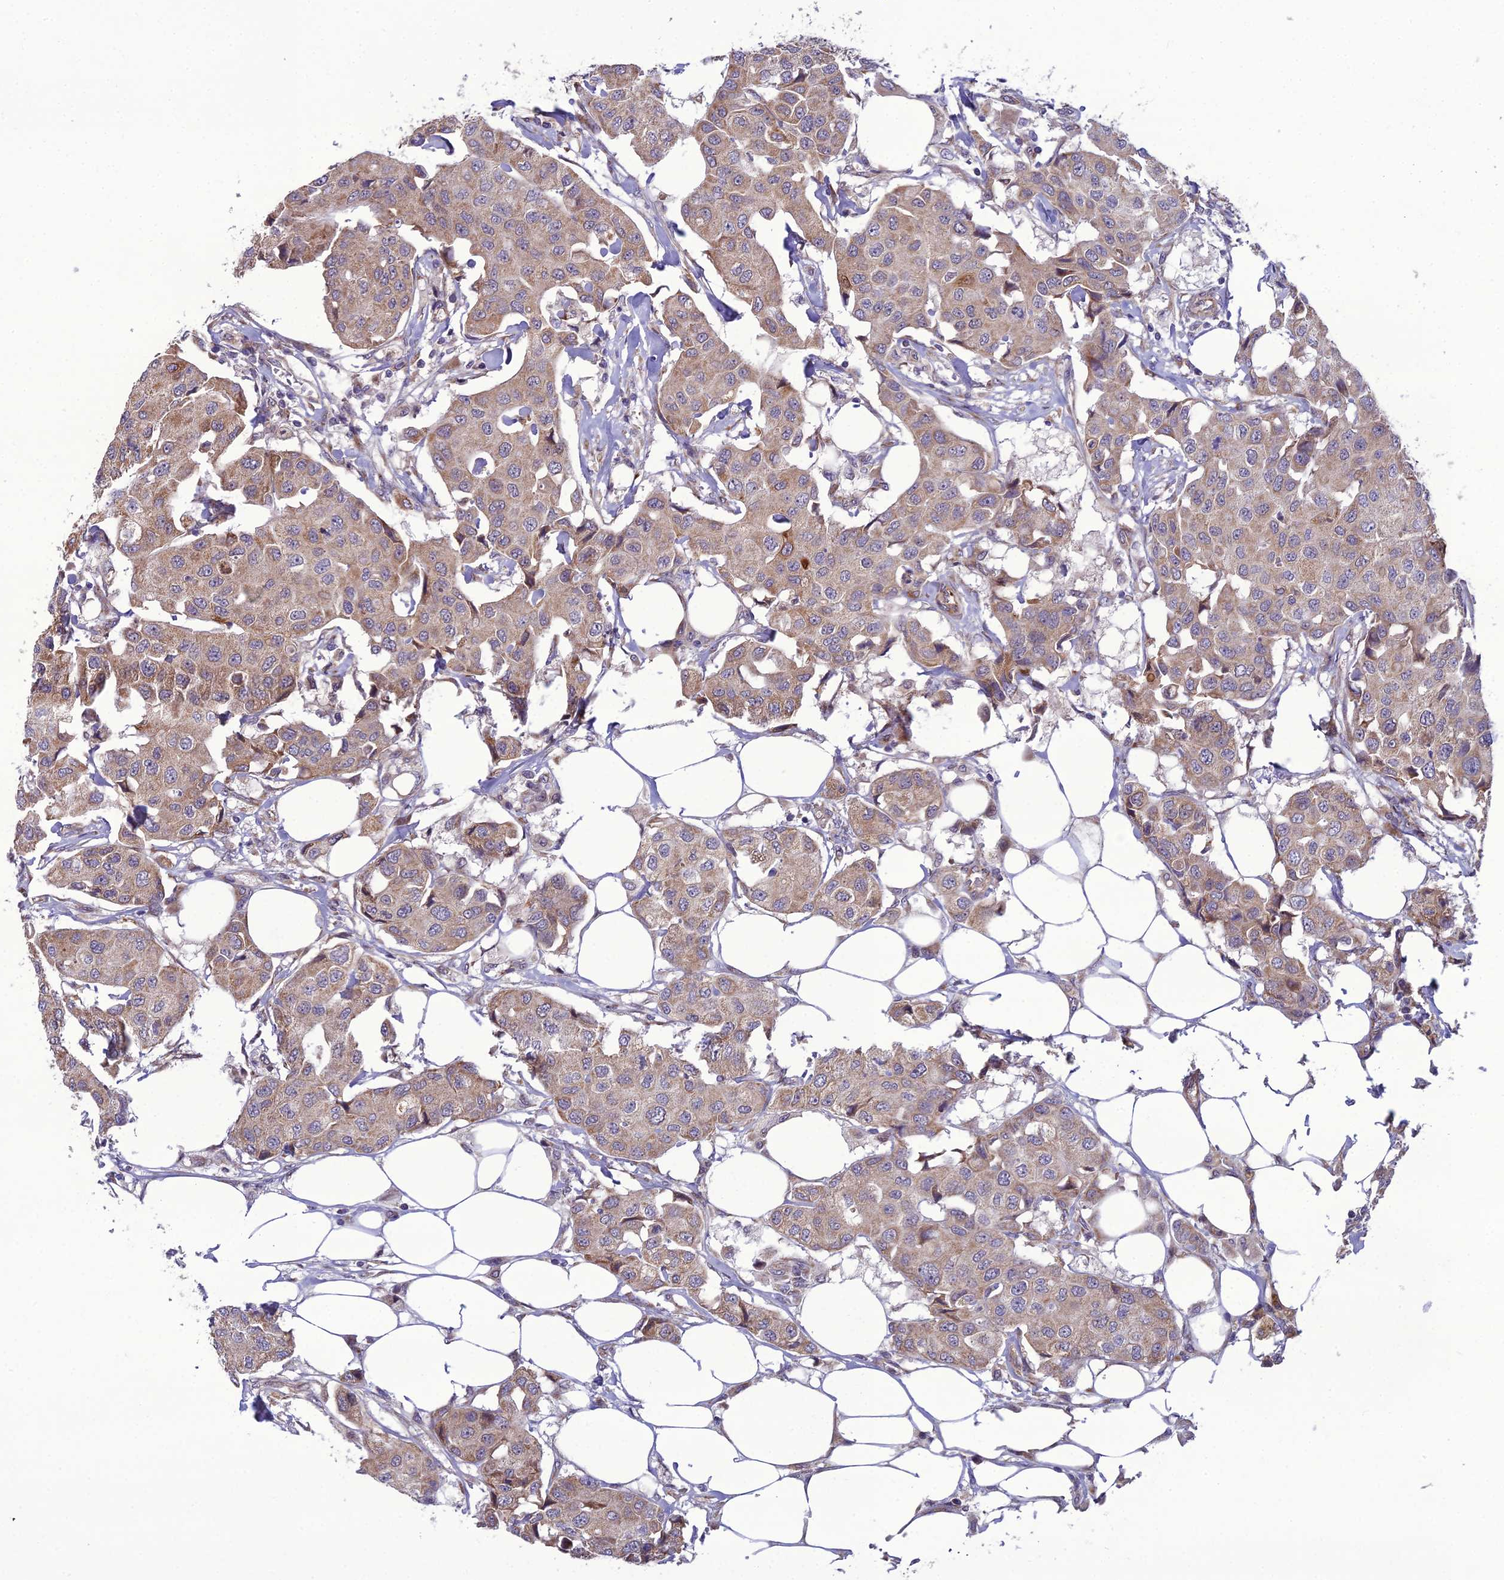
{"staining": {"intensity": "weak", "quantity": ">75%", "location": "cytoplasmic/membranous"}, "tissue": "breast cancer", "cell_type": "Tumor cells", "image_type": "cancer", "snomed": [{"axis": "morphology", "description": "Duct carcinoma"}, {"axis": "topography", "description": "Breast"}], "caption": "Immunohistochemistry (IHC) photomicrograph of breast cancer (infiltrating ductal carcinoma) stained for a protein (brown), which displays low levels of weak cytoplasmic/membranous expression in about >75% of tumor cells.", "gene": "NODAL", "patient": {"sex": "female", "age": 80}}